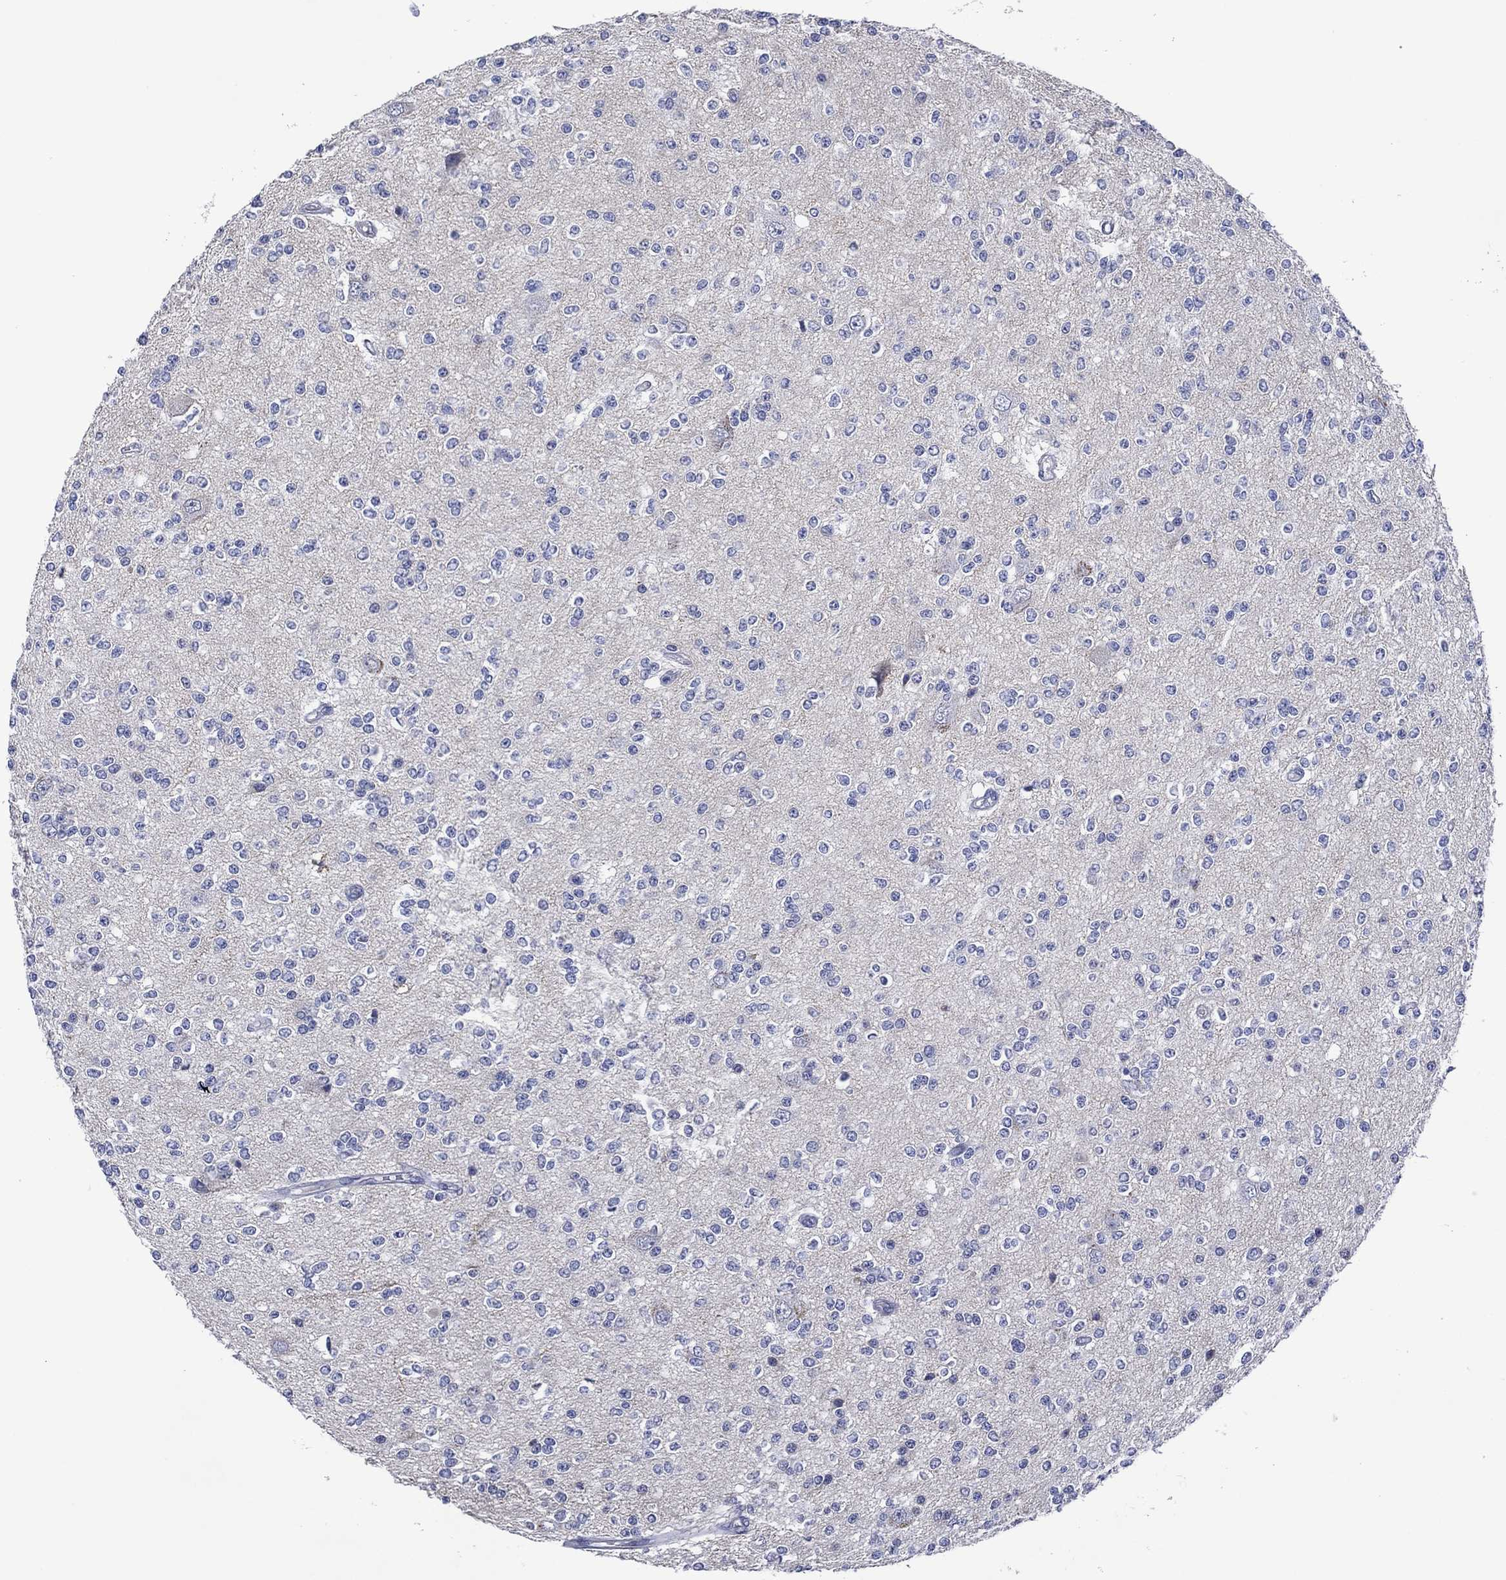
{"staining": {"intensity": "negative", "quantity": "none", "location": "none"}, "tissue": "glioma", "cell_type": "Tumor cells", "image_type": "cancer", "snomed": [{"axis": "morphology", "description": "Glioma, malignant, Low grade"}, {"axis": "topography", "description": "Brain"}], "caption": "Immunohistochemical staining of malignant glioma (low-grade) exhibits no significant positivity in tumor cells.", "gene": "USP26", "patient": {"sex": "male", "age": 67}}